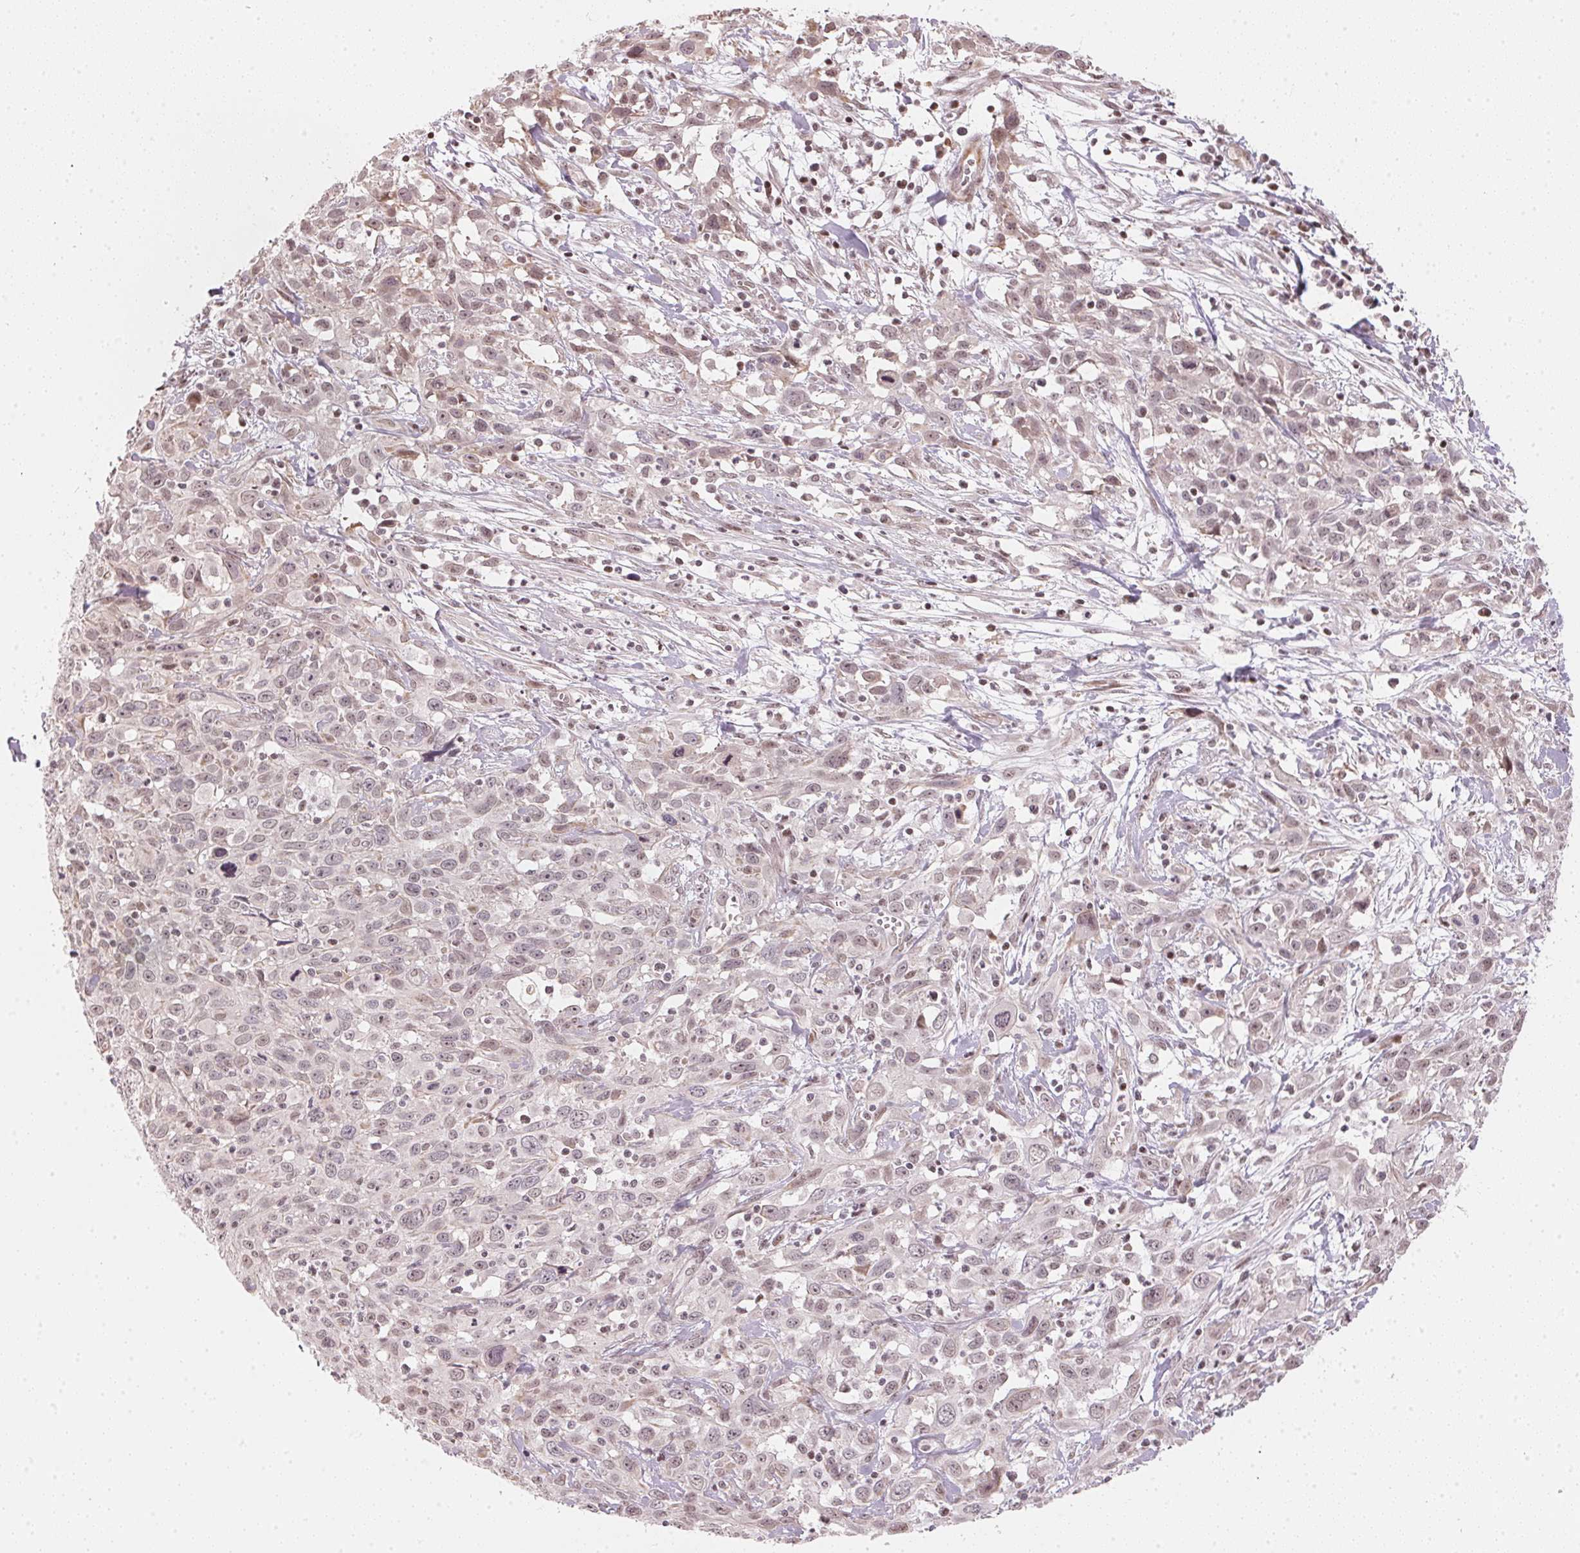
{"staining": {"intensity": "weak", "quantity": "<25%", "location": "nuclear"}, "tissue": "cervical cancer", "cell_type": "Tumor cells", "image_type": "cancer", "snomed": [{"axis": "morphology", "description": "Squamous cell carcinoma, NOS"}, {"axis": "topography", "description": "Cervix"}], "caption": "Immunohistochemical staining of cervical squamous cell carcinoma shows no significant expression in tumor cells.", "gene": "KAT6A", "patient": {"sex": "female", "age": 38}}